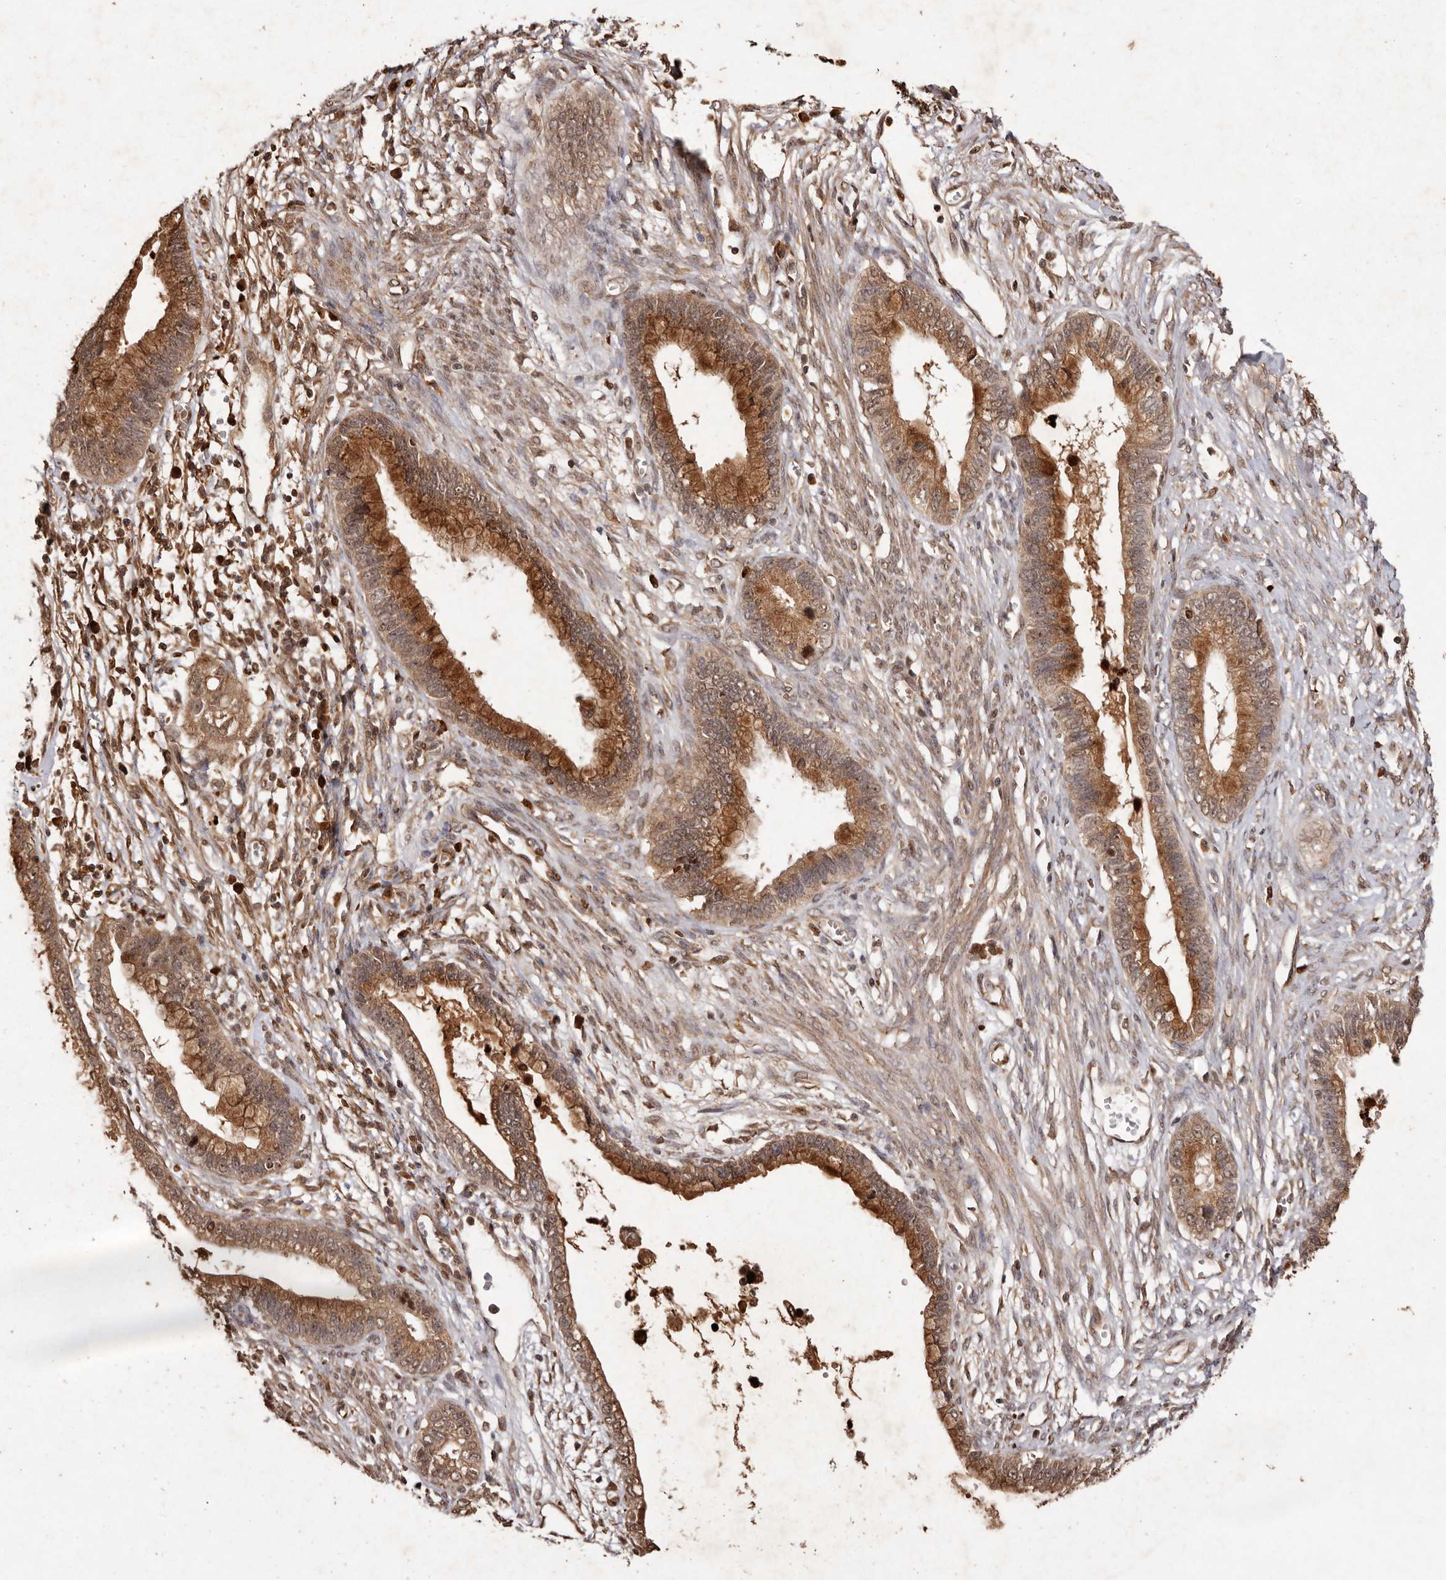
{"staining": {"intensity": "moderate", "quantity": ">75%", "location": "cytoplasmic/membranous,nuclear"}, "tissue": "cervical cancer", "cell_type": "Tumor cells", "image_type": "cancer", "snomed": [{"axis": "morphology", "description": "Adenocarcinoma, NOS"}, {"axis": "topography", "description": "Cervix"}], "caption": "Human cervical cancer (adenocarcinoma) stained with a brown dye exhibits moderate cytoplasmic/membranous and nuclear positive staining in approximately >75% of tumor cells.", "gene": "NOTCH1", "patient": {"sex": "female", "age": 44}}